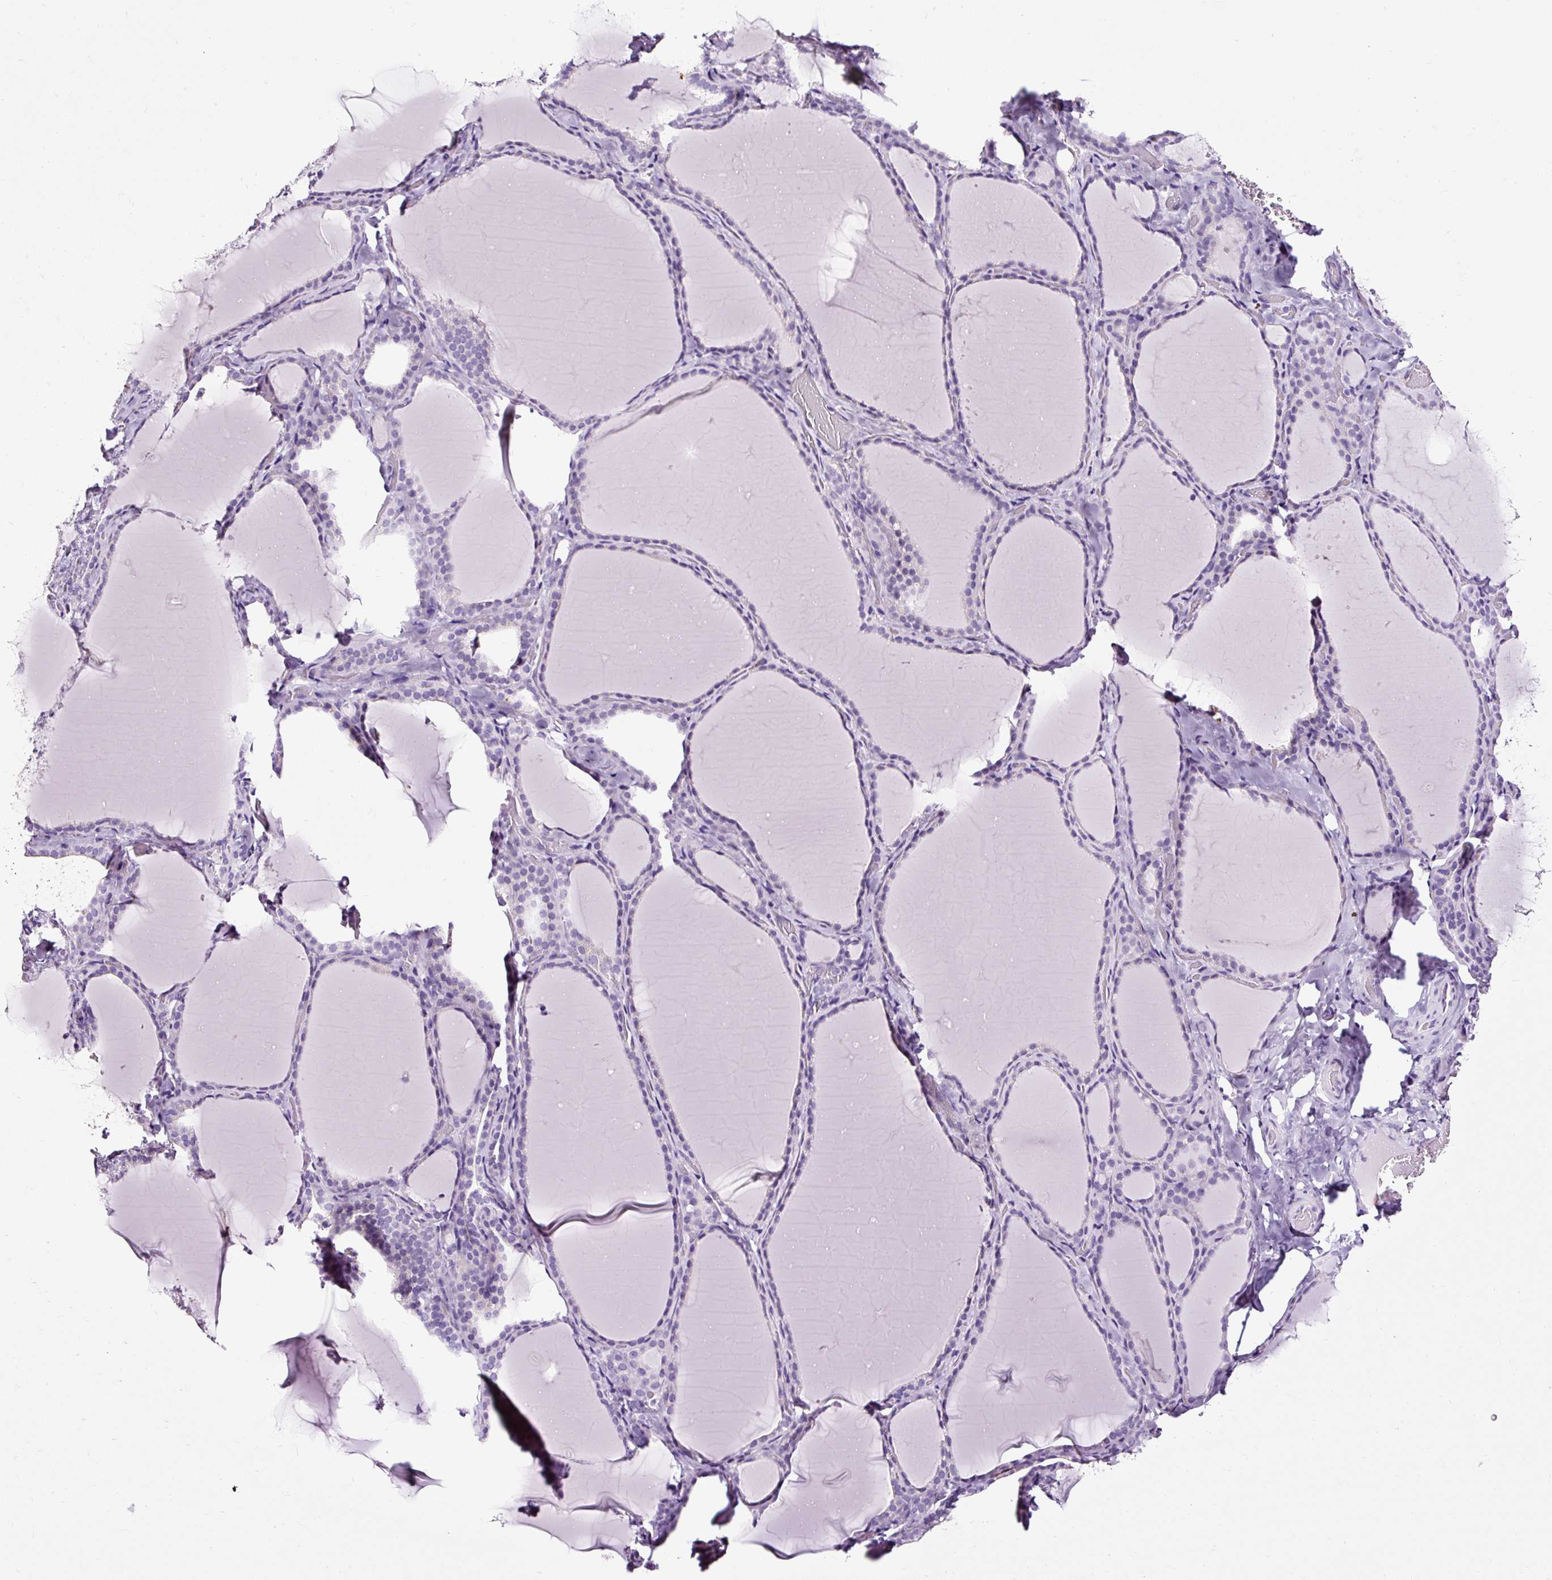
{"staining": {"intensity": "negative", "quantity": "none", "location": "none"}, "tissue": "thyroid gland", "cell_type": "Glandular cells", "image_type": "normal", "snomed": [{"axis": "morphology", "description": "Normal tissue, NOS"}, {"axis": "topography", "description": "Thyroid gland"}], "caption": "This is an IHC histopathology image of normal thyroid gland. There is no staining in glandular cells.", "gene": "SLC7A8", "patient": {"sex": "female", "age": 22}}